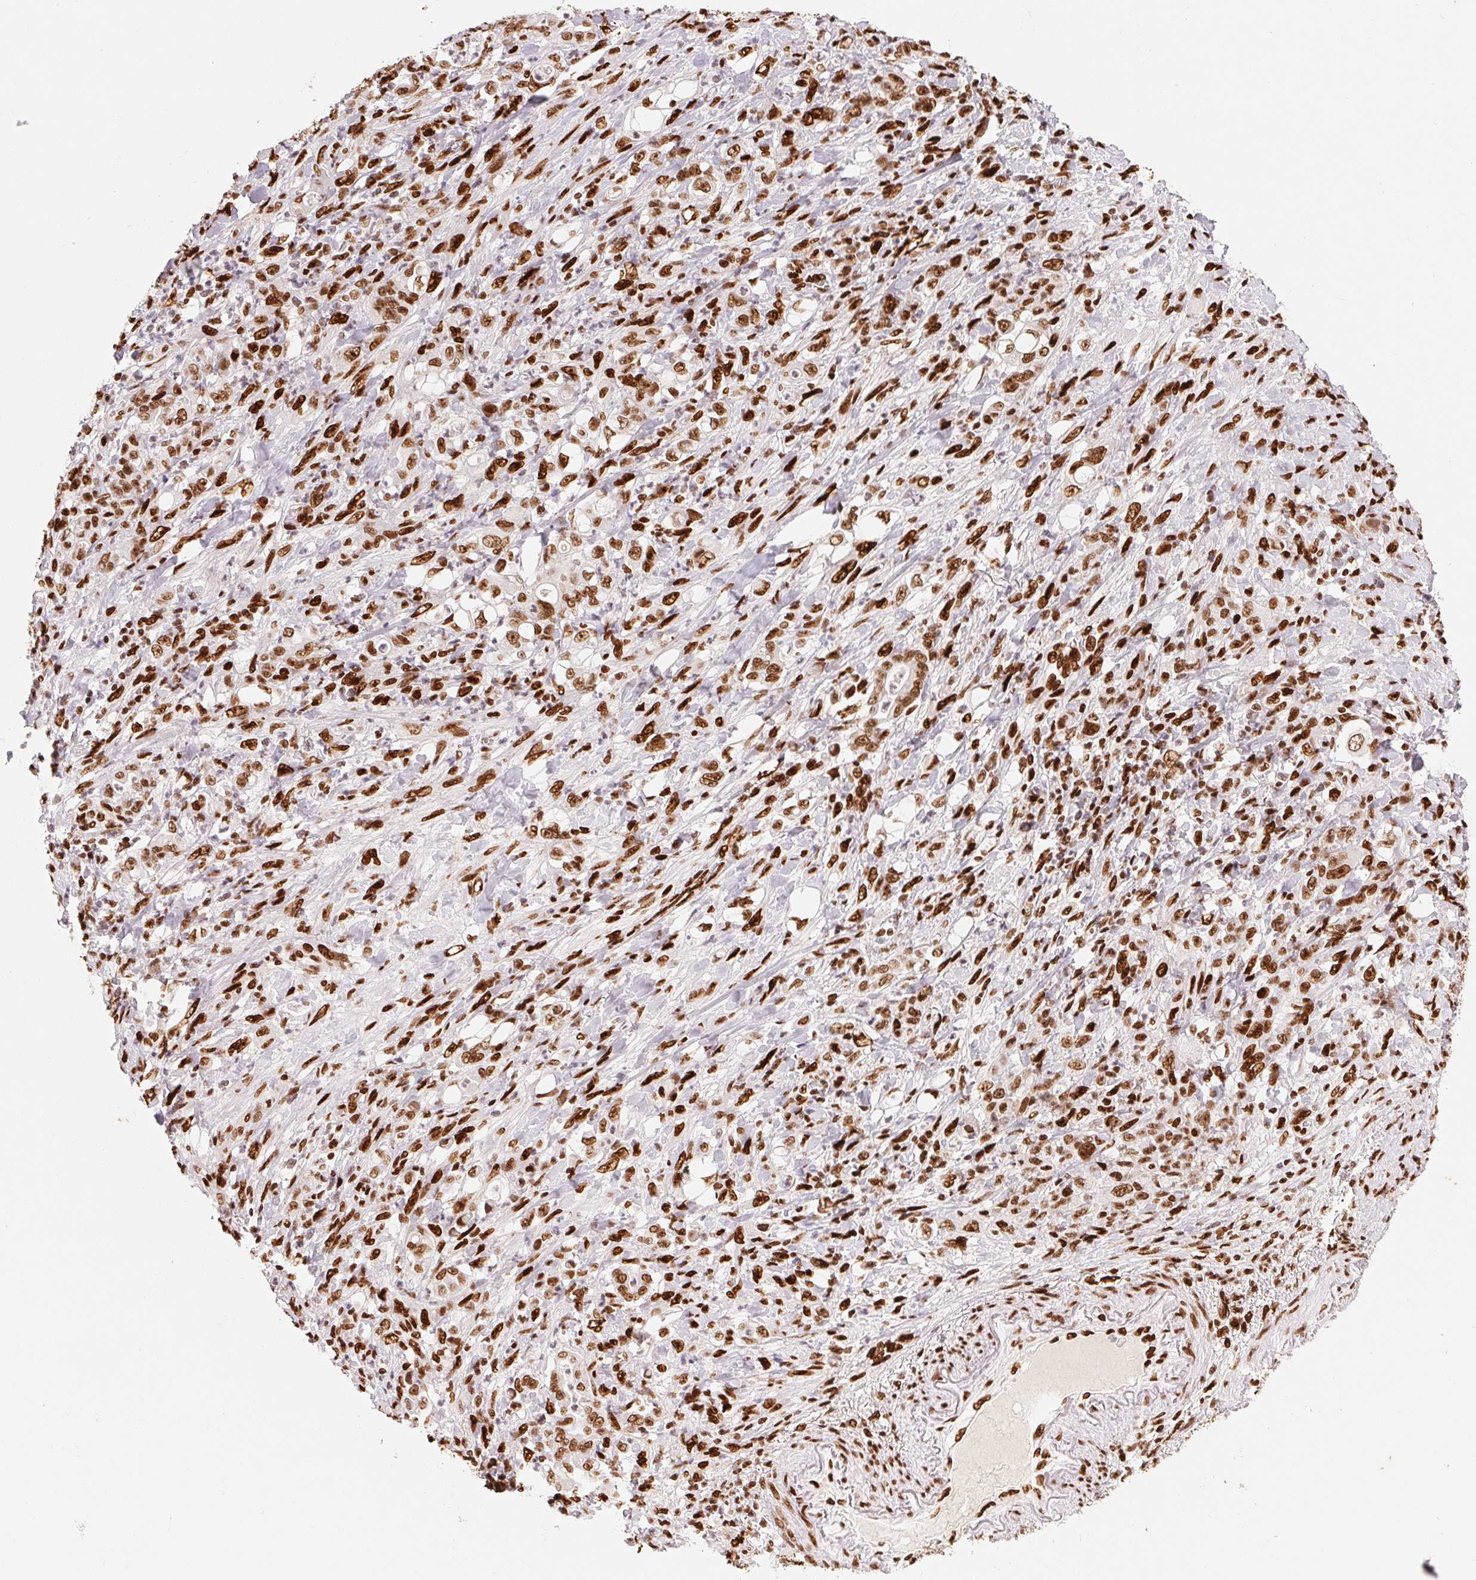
{"staining": {"intensity": "strong", "quantity": ">75%", "location": "nuclear"}, "tissue": "stomach cancer", "cell_type": "Tumor cells", "image_type": "cancer", "snomed": [{"axis": "morphology", "description": "Adenocarcinoma, NOS"}, {"axis": "topography", "description": "Stomach"}], "caption": "Human adenocarcinoma (stomach) stained for a protein (brown) displays strong nuclear positive expression in approximately >75% of tumor cells.", "gene": "ZNF80", "patient": {"sex": "female", "age": 79}}